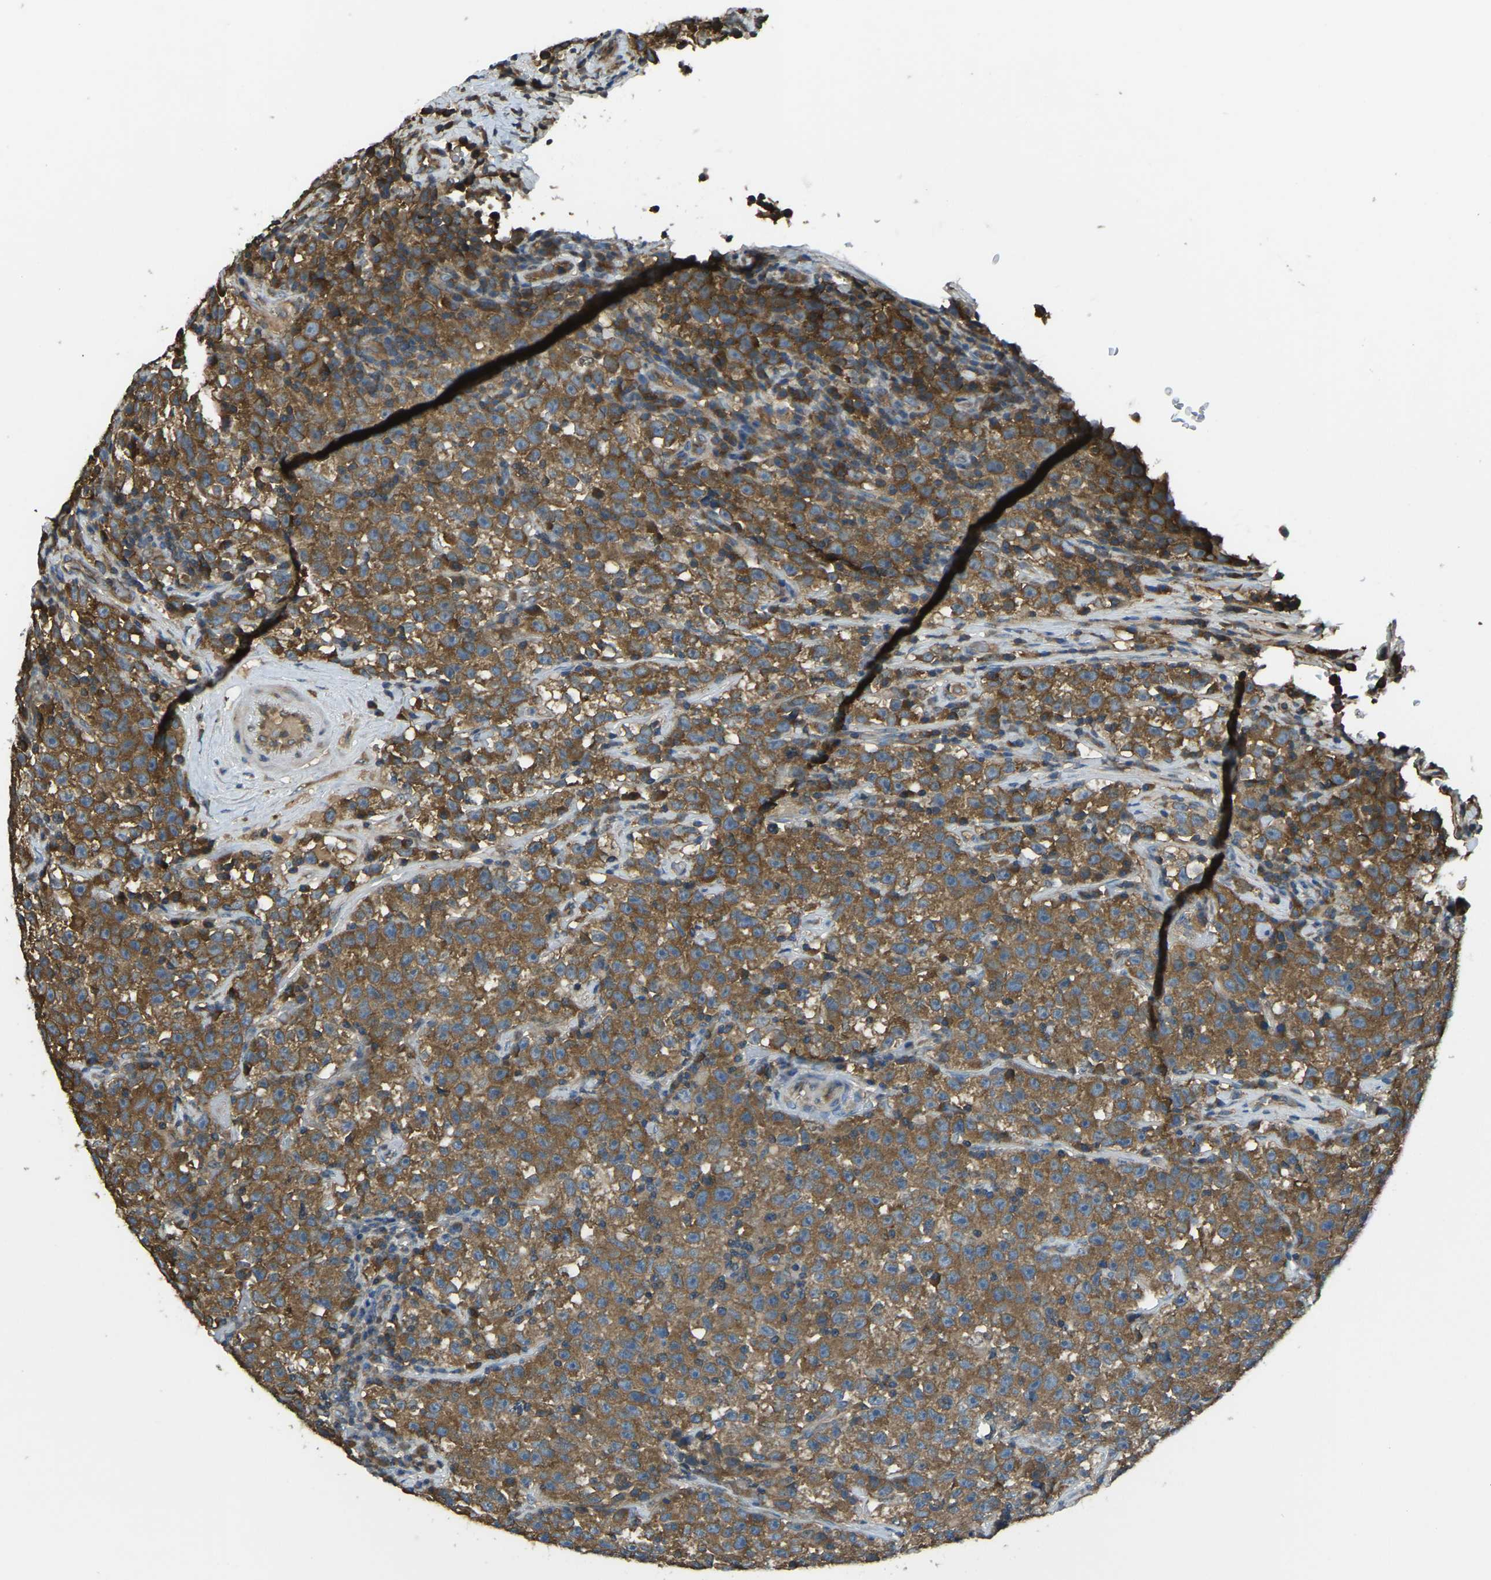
{"staining": {"intensity": "moderate", "quantity": ">75%", "location": "cytoplasmic/membranous"}, "tissue": "testis cancer", "cell_type": "Tumor cells", "image_type": "cancer", "snomed": [{"axis": "morphology", "description": "Seminoma, NOS"}, {"axis": "topography", "description": "Testis"}], "caption": "This is a micrograph of IHC staining of testis seminoma, which shows moderate positivity in the cytoplasmic/membranous of tumor cells.", "gene": "AIMP1", "patient": {"sex": "male", "age": 22}}